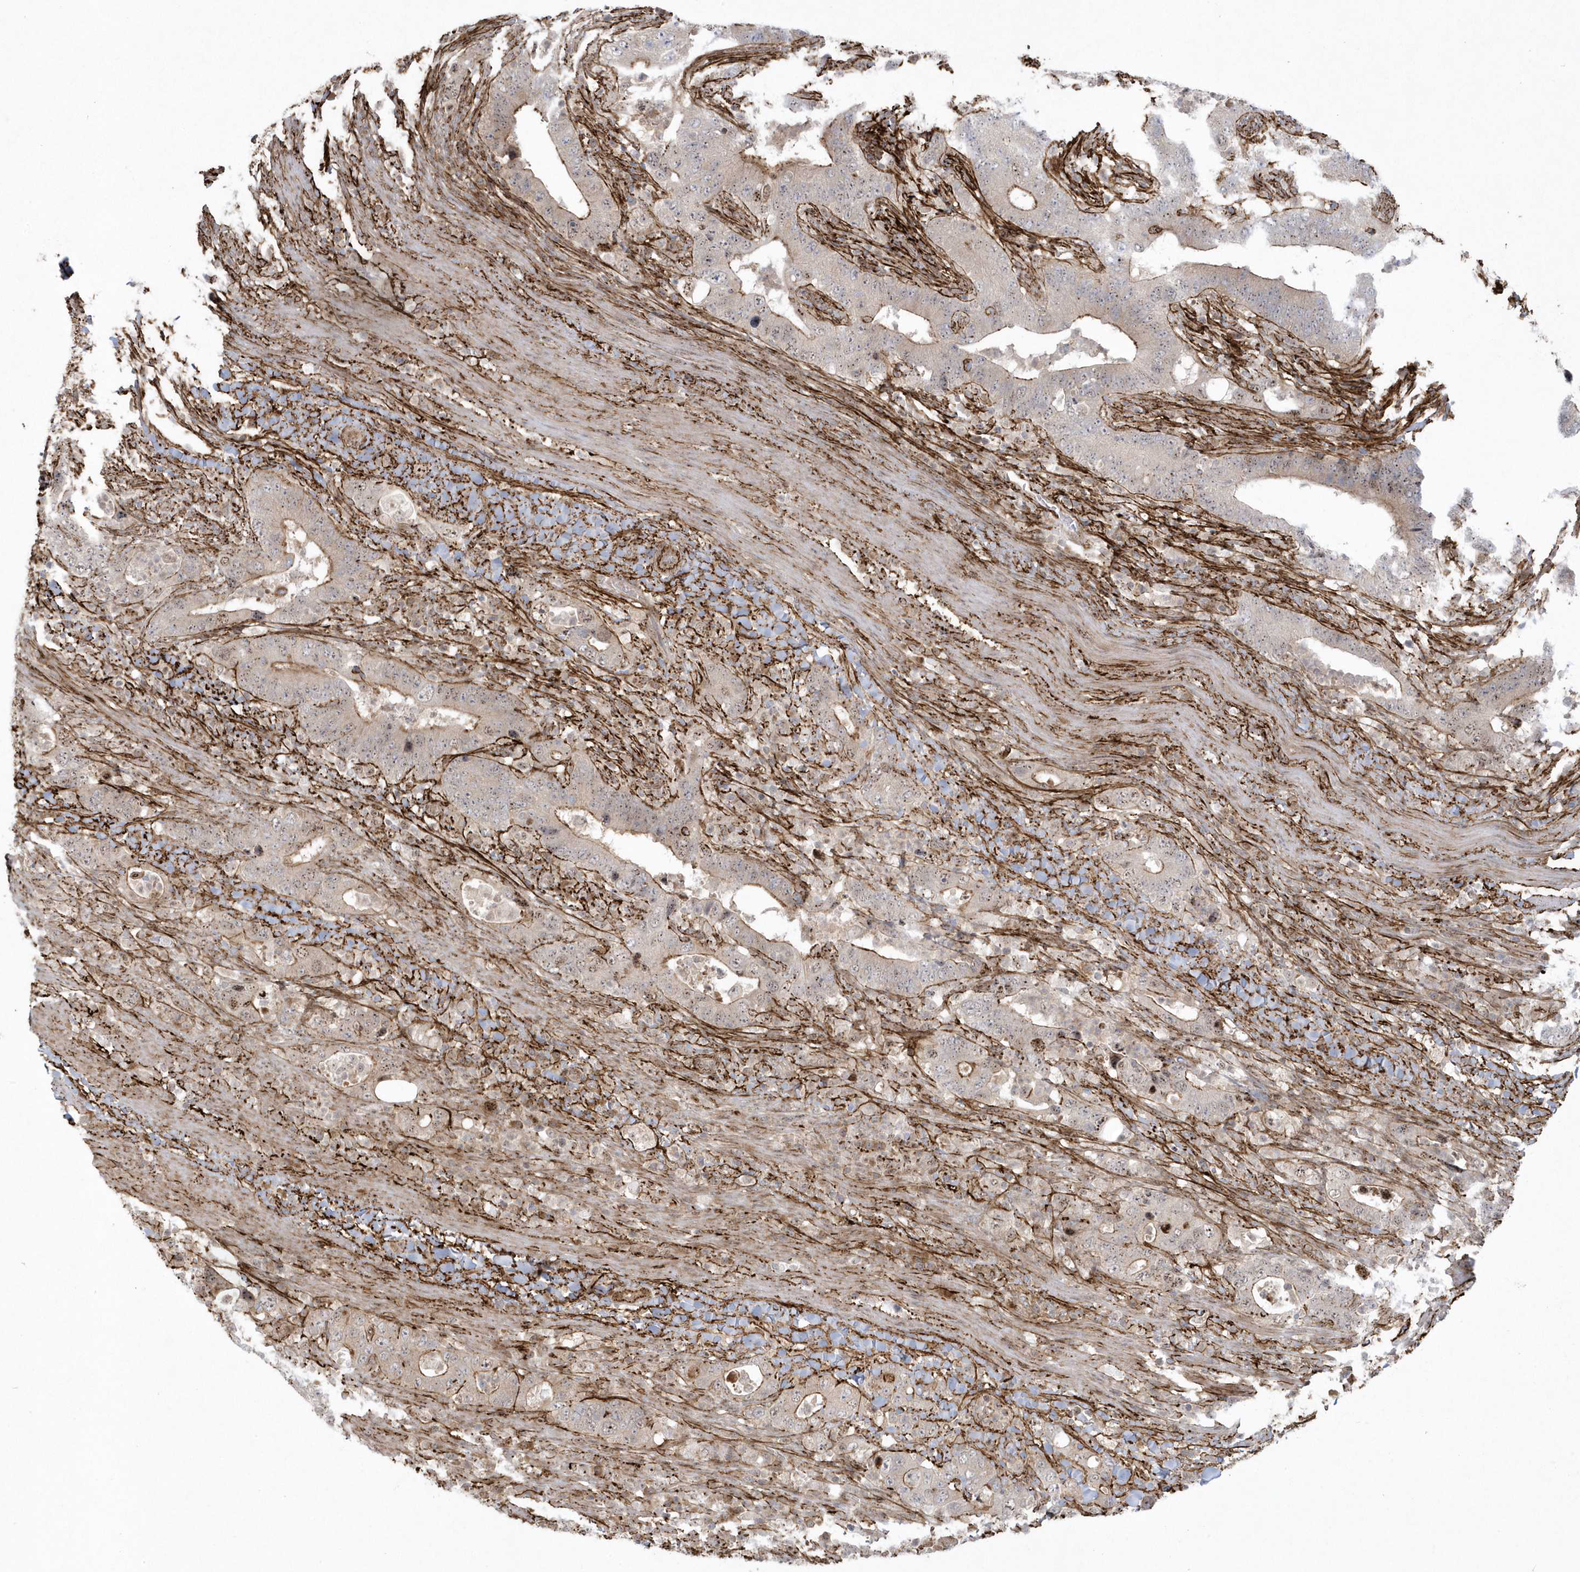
{"staining": {"intensity": "weak", "quantity": "25%-75%", "location": "cytoplasmic/membranous"}, "tissue": "colorectal cancer", "cell_type": "Tumor cells", "image_type": "cancer", "snomed": [{"axis": "morphology", "description": "Adenocarcinoma, NOS"}, {"axis": "topography", "description": "Colon"}], "caption": "High-power microscopy captured an immunohistochemistry (IHC) micrograph of colorectal cancer, revealing weak cytoplasmic/membranous expression in approximately 25%-75% of tumor cells.", "gene": "MASP2", "patient": {"sex": "female", "age": 75}}